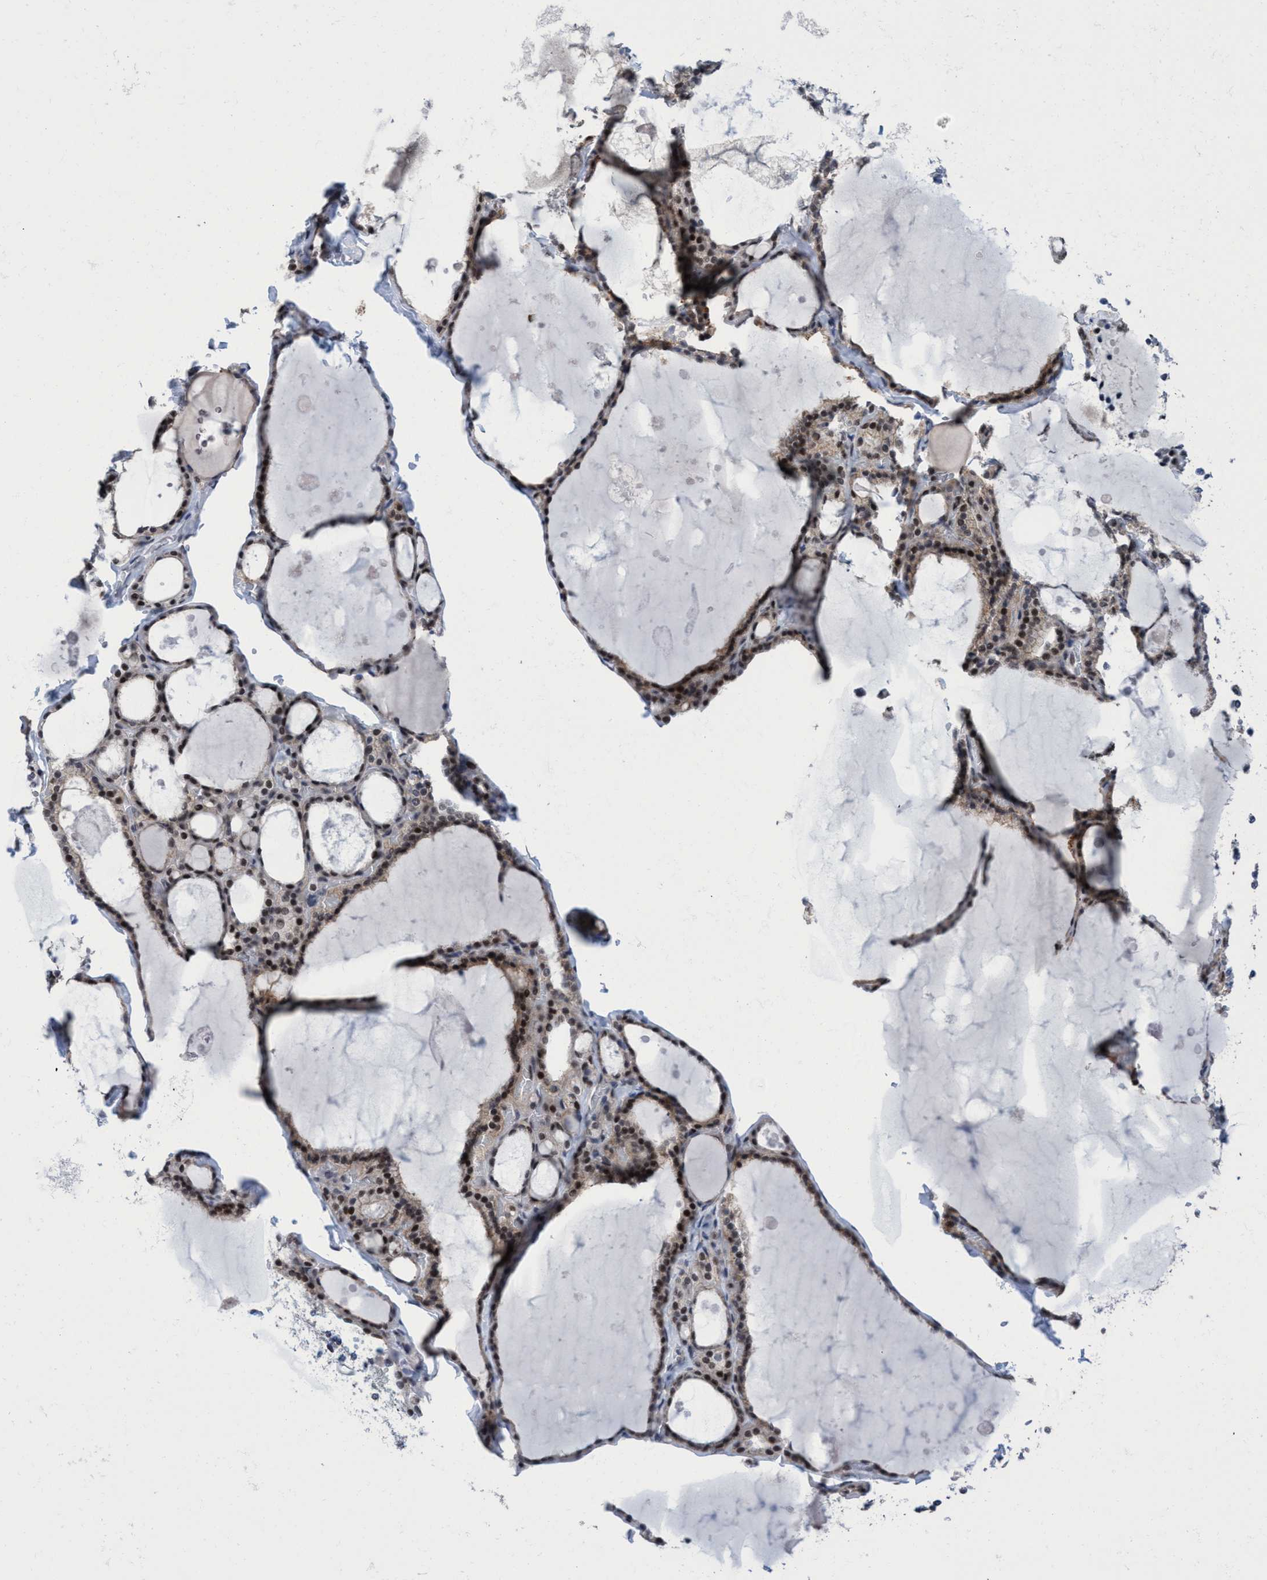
{"staining": {"intensity": "moderate", "quantity": ">75%", "location": "nuclear"}, "tissue": "thyroid gland", "cell_type": "Glandular cells", "image_type": "normal", "snomed": [{"axis": "morphology", "description": "Normal tissue, NOS"}, {"axis": "topography", "description": "Thyroid gland"}], "caption": "The photomicrograph shows staining of normal thyroid gland, revealing moderate nuclear protein staining (brown color) within glandular cells. Using DAB (3,3'-diaminobenzidine) (brown) and hematoxylin (blue) stains, captured at high magnification using brightfield microscopy.", "gene": "C9orf78", "patient": {"sex": "male", "age": 56}}